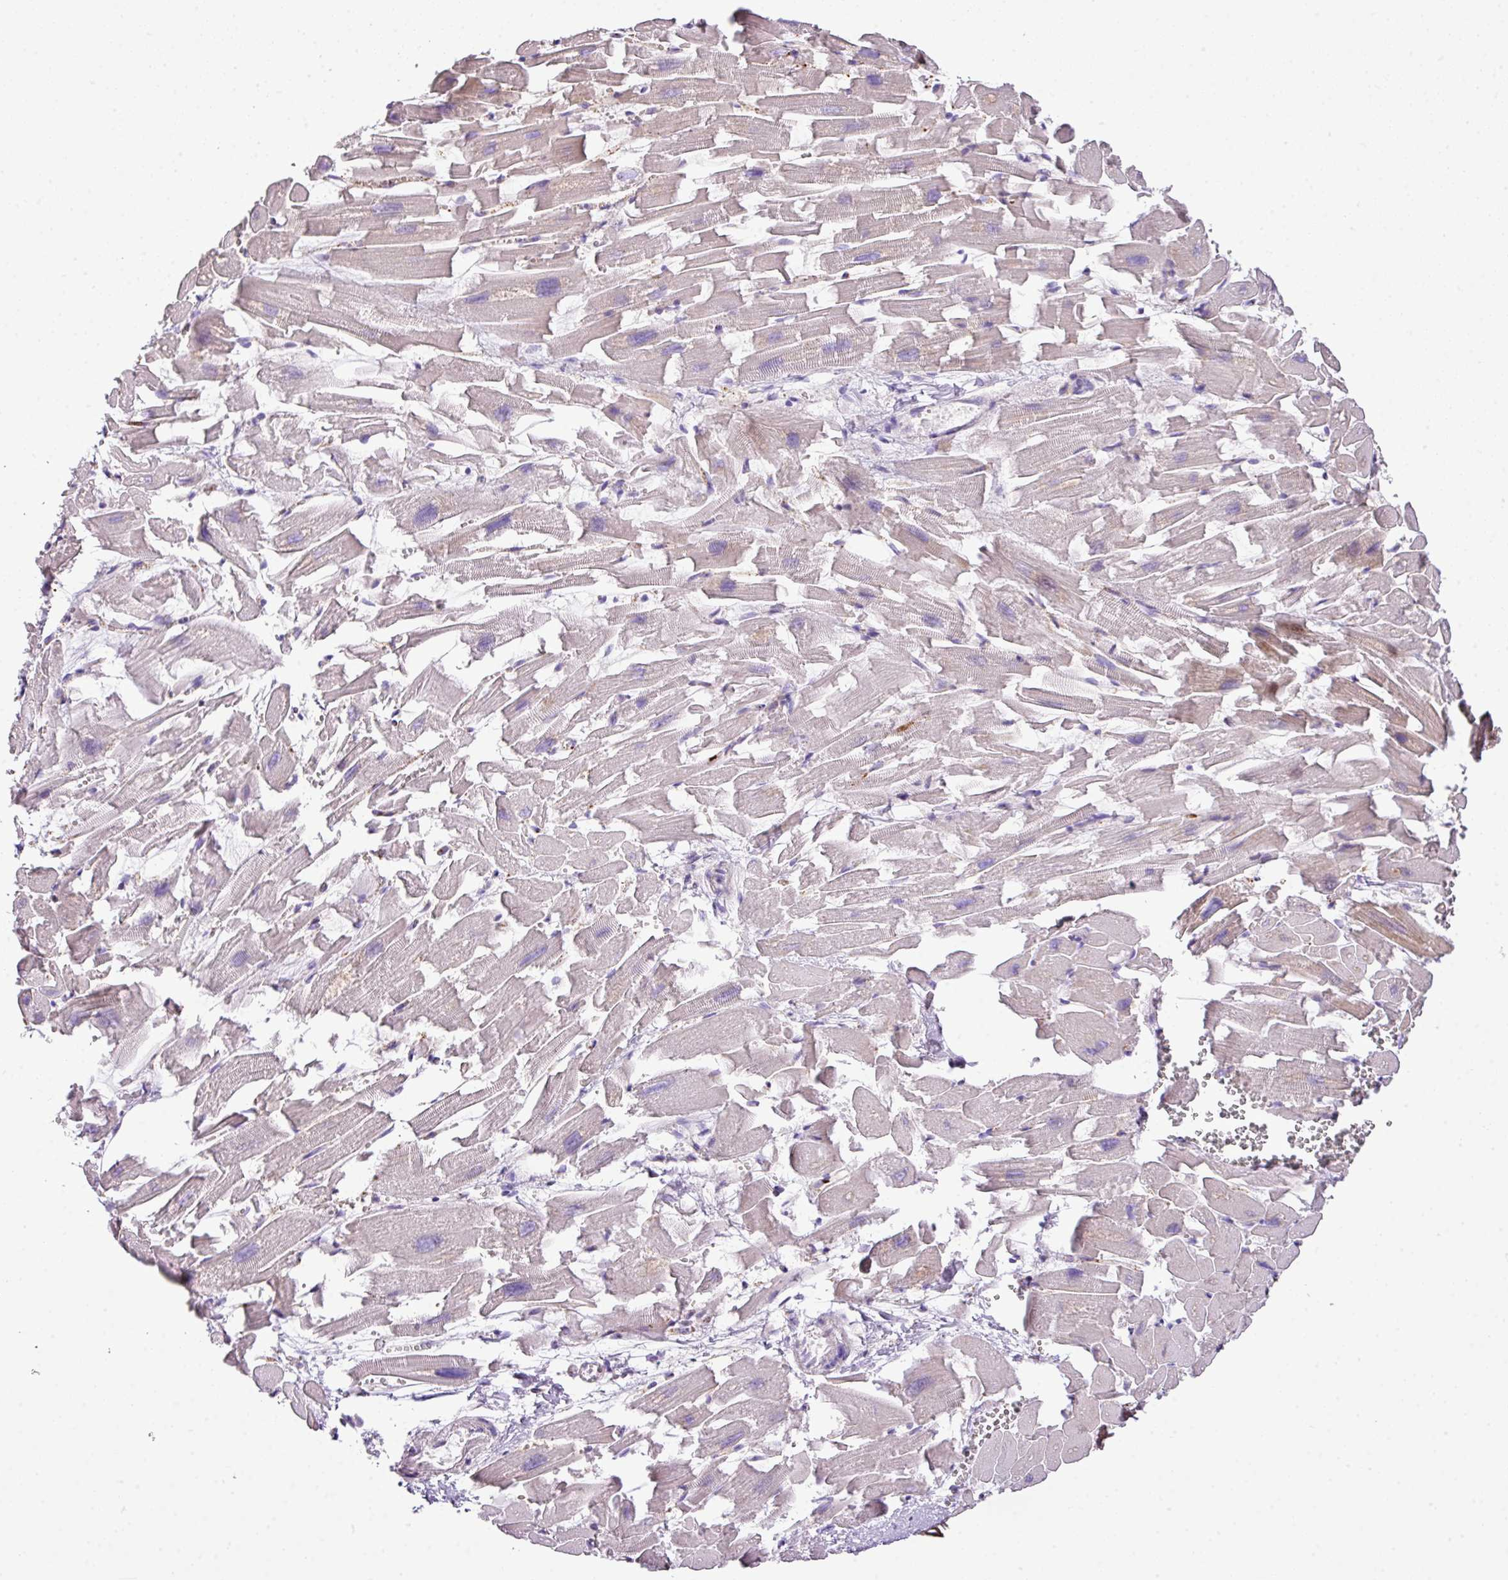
{"staining": {"intensity": "weak", "quantity": "<25%", "location": "cytoplasmic/membranous"}, "tissue": "heart muscle", "cell_type": "Cardiomyocytes", "image_type": "normal", "snomed": [{"axis": "morphology", "description": "Normal tissue, NOS"}, {"axis": "topography", "description": "Heart"}], "caption": "The immunohistochemistry image has no significant staining in cardiomyocytes of heart muscle. (Brightfield microscopy of DAB immunohistochemistry (IHC) at high magnification).", "gene": "CTXN2", "patient": {"sex": "female", "age": 64}}